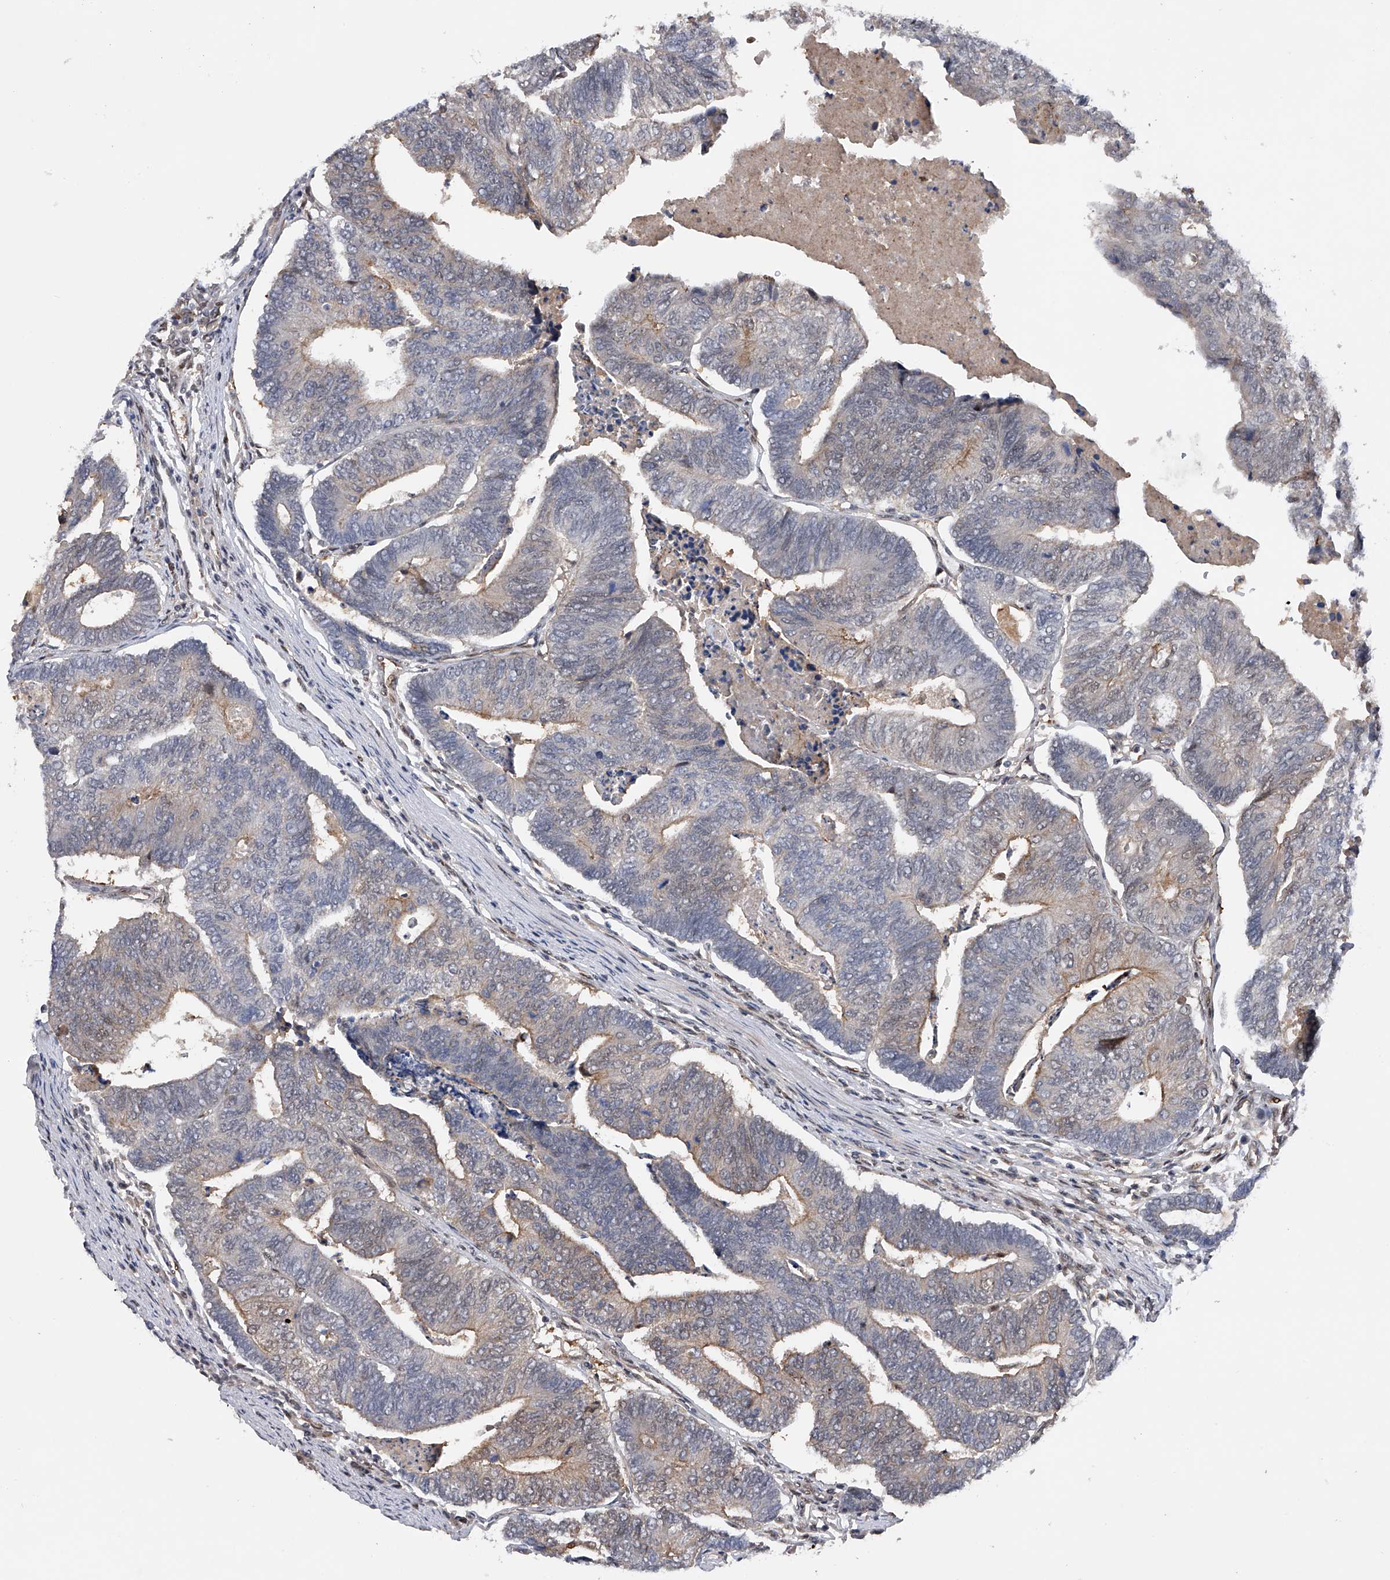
{"staining": {"intensity": "weak", "quantity": "<25%", "location": "cytoplasmic/membranous,nuclear"}, "tissue": "colorectal cancer", "cell_type": "Tumor cells", "image_type": "cancer", "snomed": [{"axis": "morphology", "description": "Adenocarcinoma, NOS"}, {"axis": "topography", "description": "Colon"}], "caption": "Tumor cells show no significant expression in adenocarcinoma (colorectal).", "gene": "RWDD2A", "patient": {"sex": "female", "age": 67}}